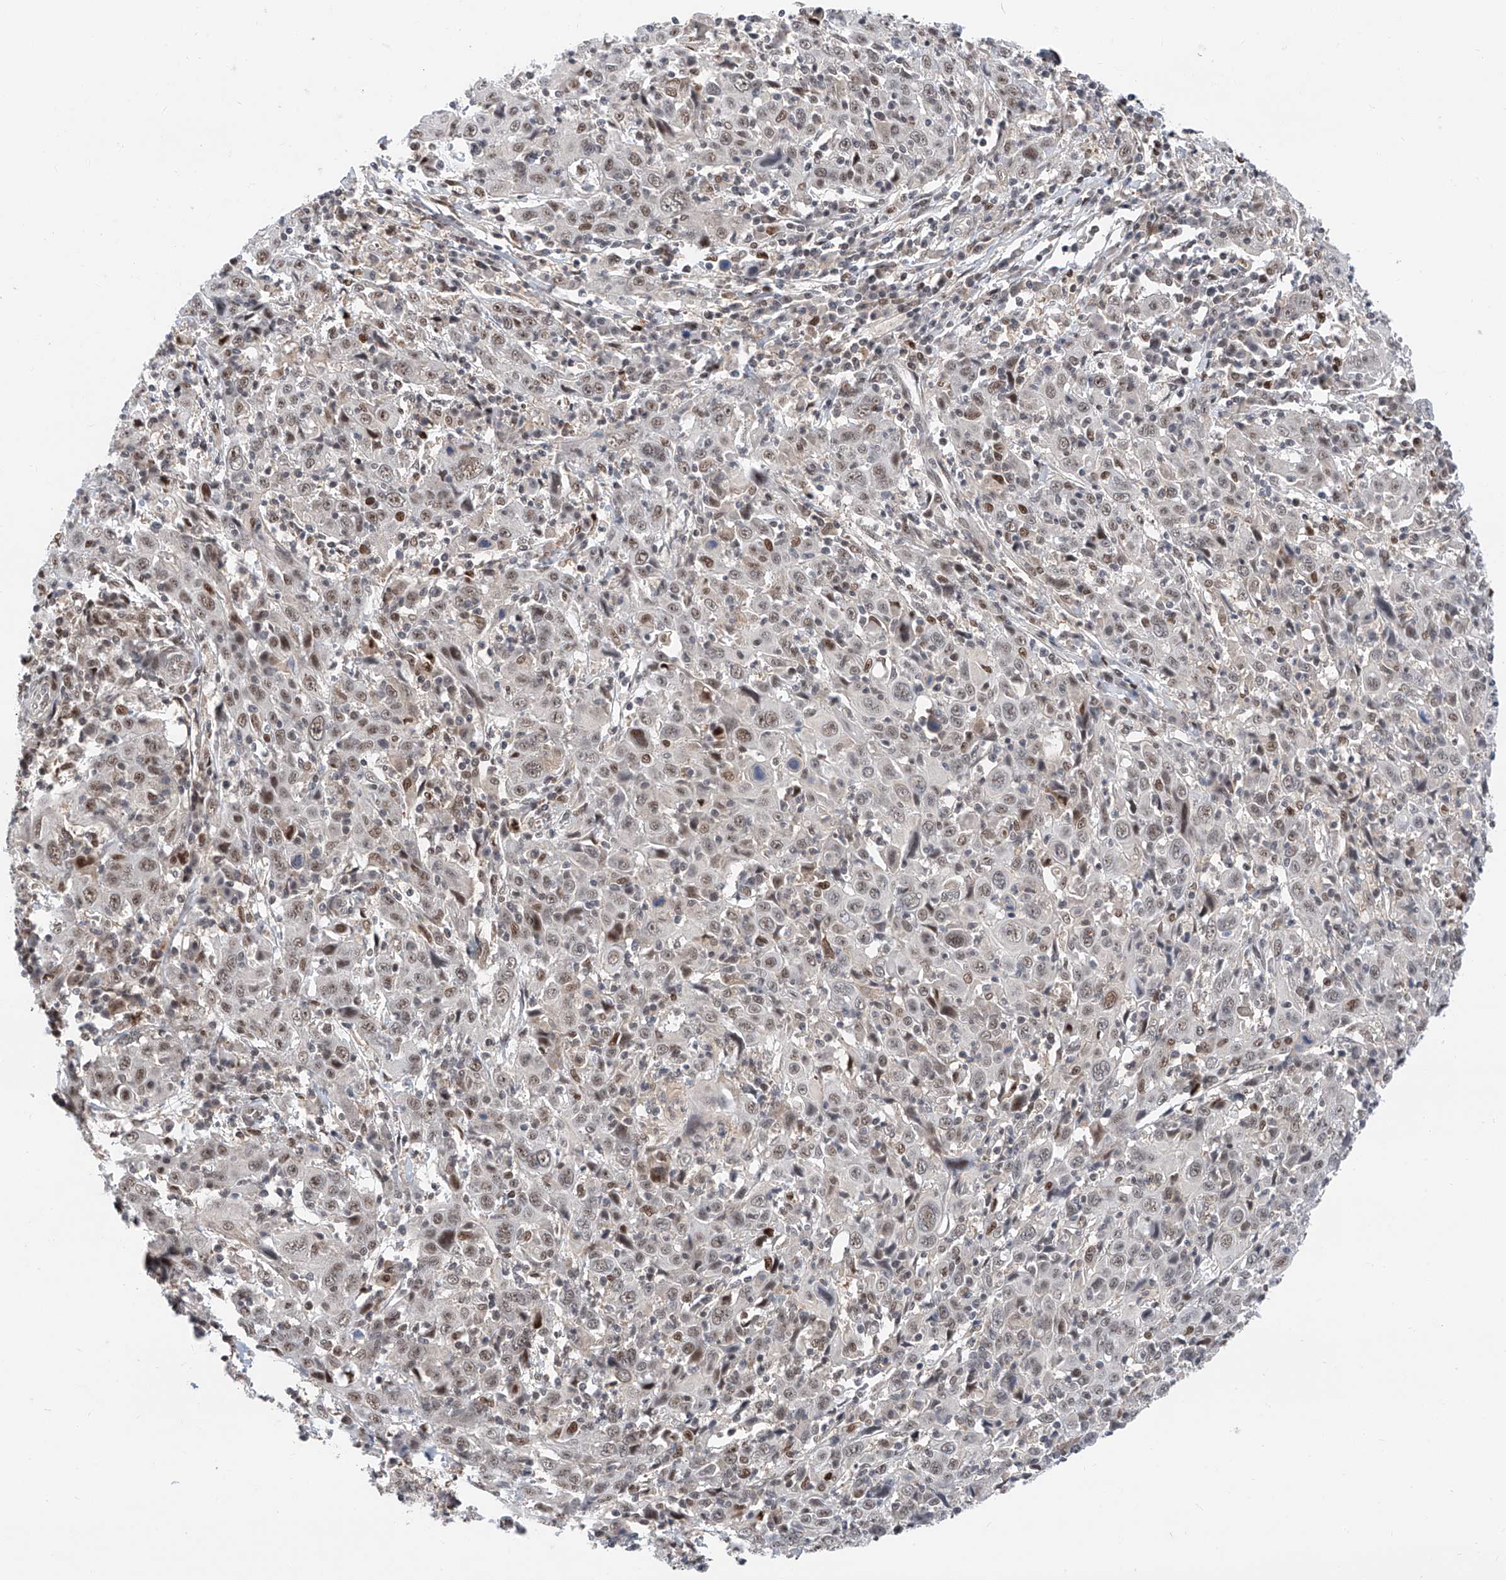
{"staining": {"intensity": "weak", "quantity": ">75%", "location": "nuclear"}, "tissue": "cervical cancer", "cell_type": "Tumor cells", "image_type": "cancer", "snomed": [{"axis": "morphology", "description": "Squamous cell carcinoma, NOS"}, {"axis": "topography", "description": "Cervix"}], "caption": "An image of human cervical squamous cell carcinoma stained for a protein displays weak nuclear brown staining in tumor cells.", "gene": "SNRNP200", "patient": {"sex": "female", "age": 46}}